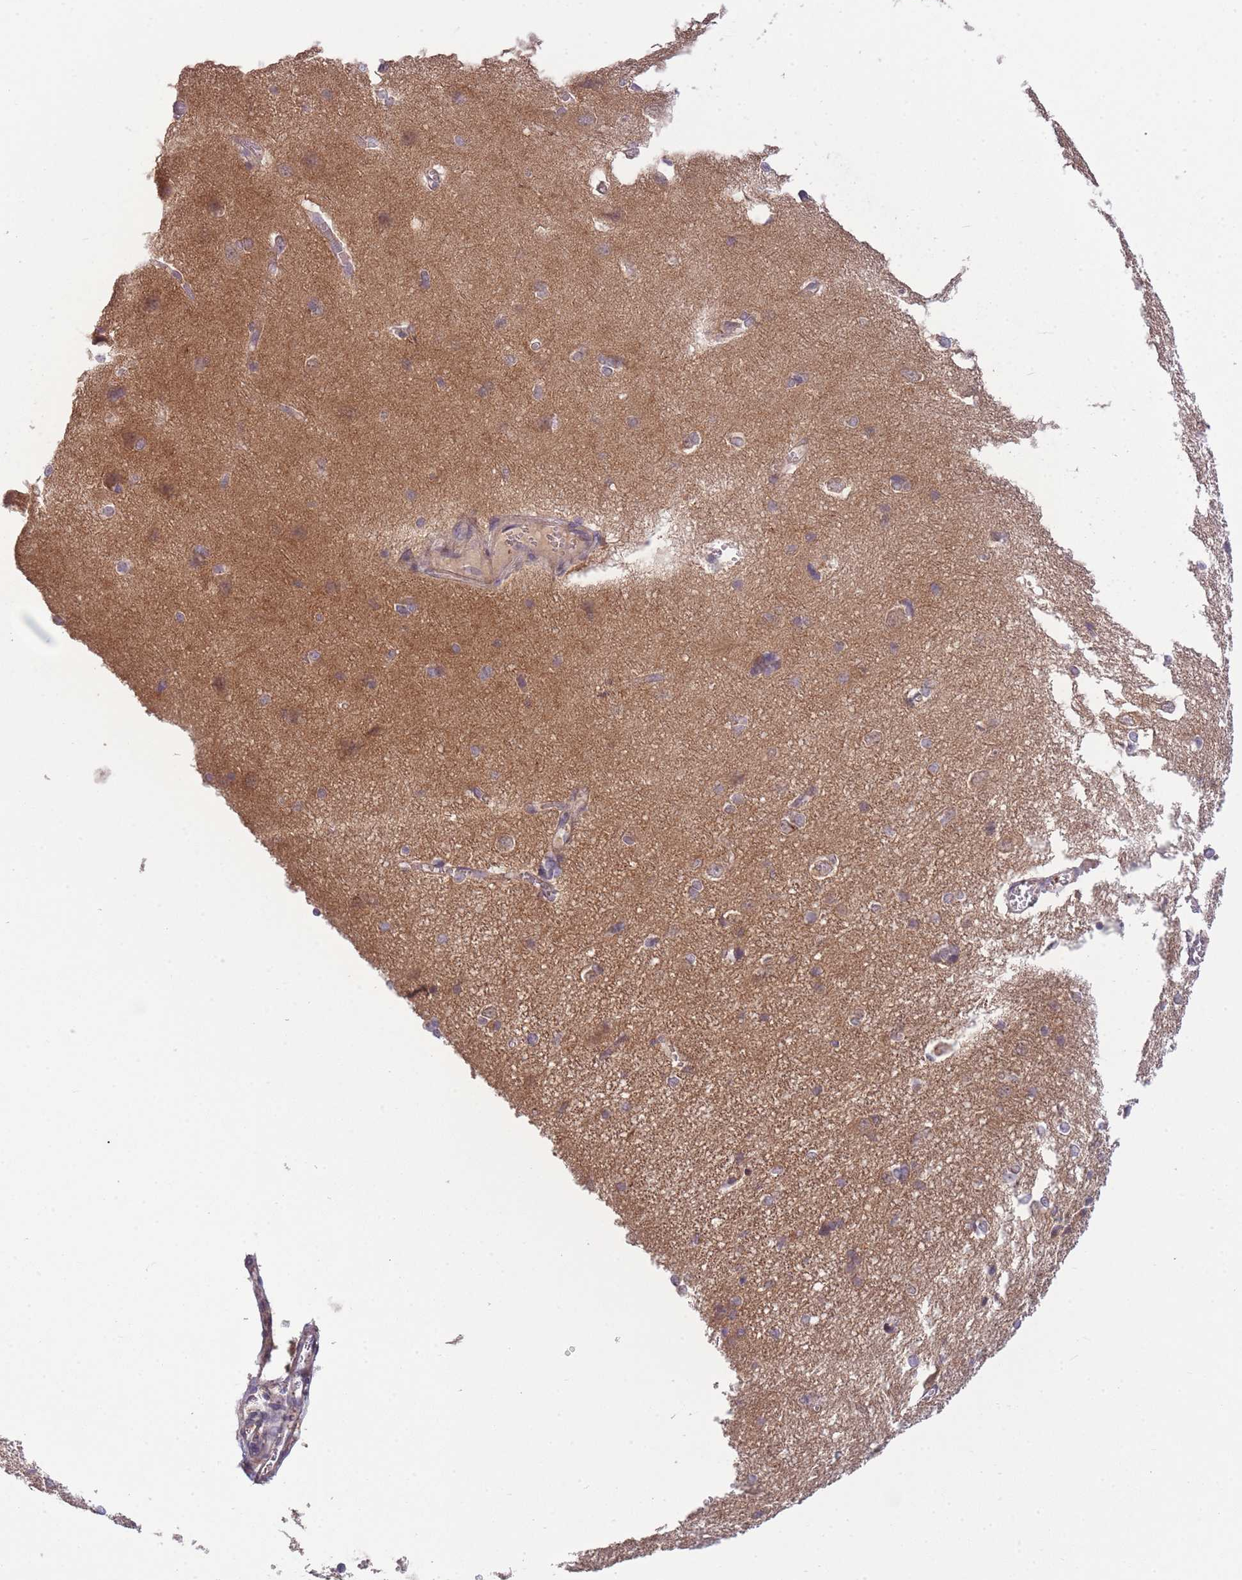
{"staining": {"intensity": "weak", "quantity": ">75%", "location": "cytoplasmic/membranous"}, "tissue": "cerebral cortex", "cell_type": "Endothelial cells", "image_type": "normal", "snomed": [{"axis": "morphology", "description": "Normal tissue, NOS"}, {"axis": "topography", "description": "Cerebral cortex"}], "caption": "High-power microscopy captured an IHC micrograph of unremarkable cerebral cortex, revealing weak cytoplasmic/membranous positivity in approximately >75% of endothelial cells. The protein of interest is shown in brown color, while the nuclei are stained blue.", "gene": "PFDN6", "patient": {"sex": "male", "age": 37}}